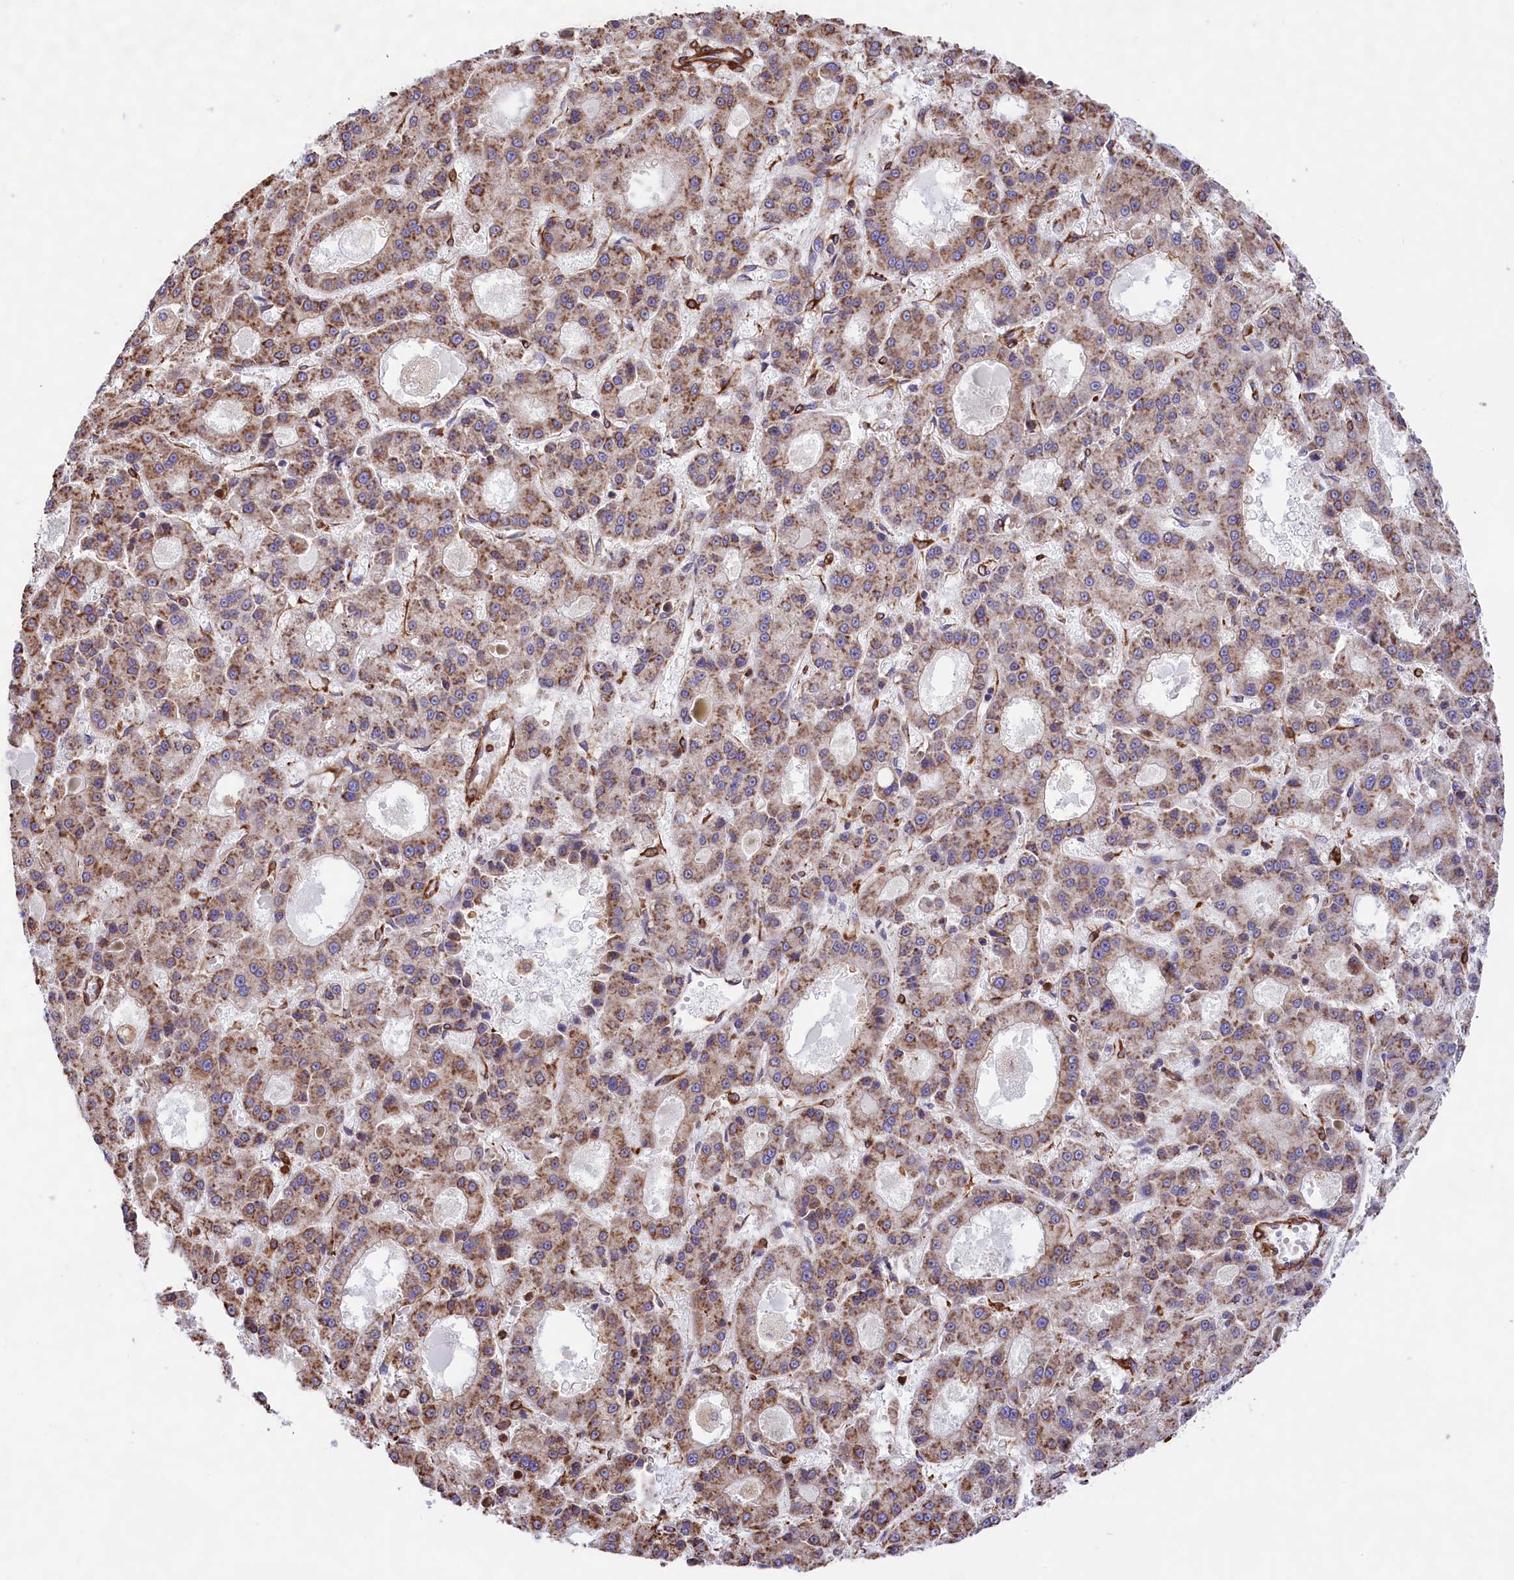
{"staining": {"intensity": "moderate", "quantity": ">75%", "location": "cytoplasmic/membranous"}, "tissue": "liver cancer", "cell_type": "Tumor cells", "image_type": "cancer", "snomed": [{"axis": "morphology", "description": "Carcinoma, Hepatocellular, NOS"}, {"axis": "topography", "description": "Liver"}], "caption": "Tumor cells demonstrate moderate cytoplasmic/membranous staining in approximately >75% of cells in liver cancer. (DAB = brown stain, brightfield microscopy at high magnification).", "gene": "GYS1", "patient": {"sex": "male", "age": 70}}